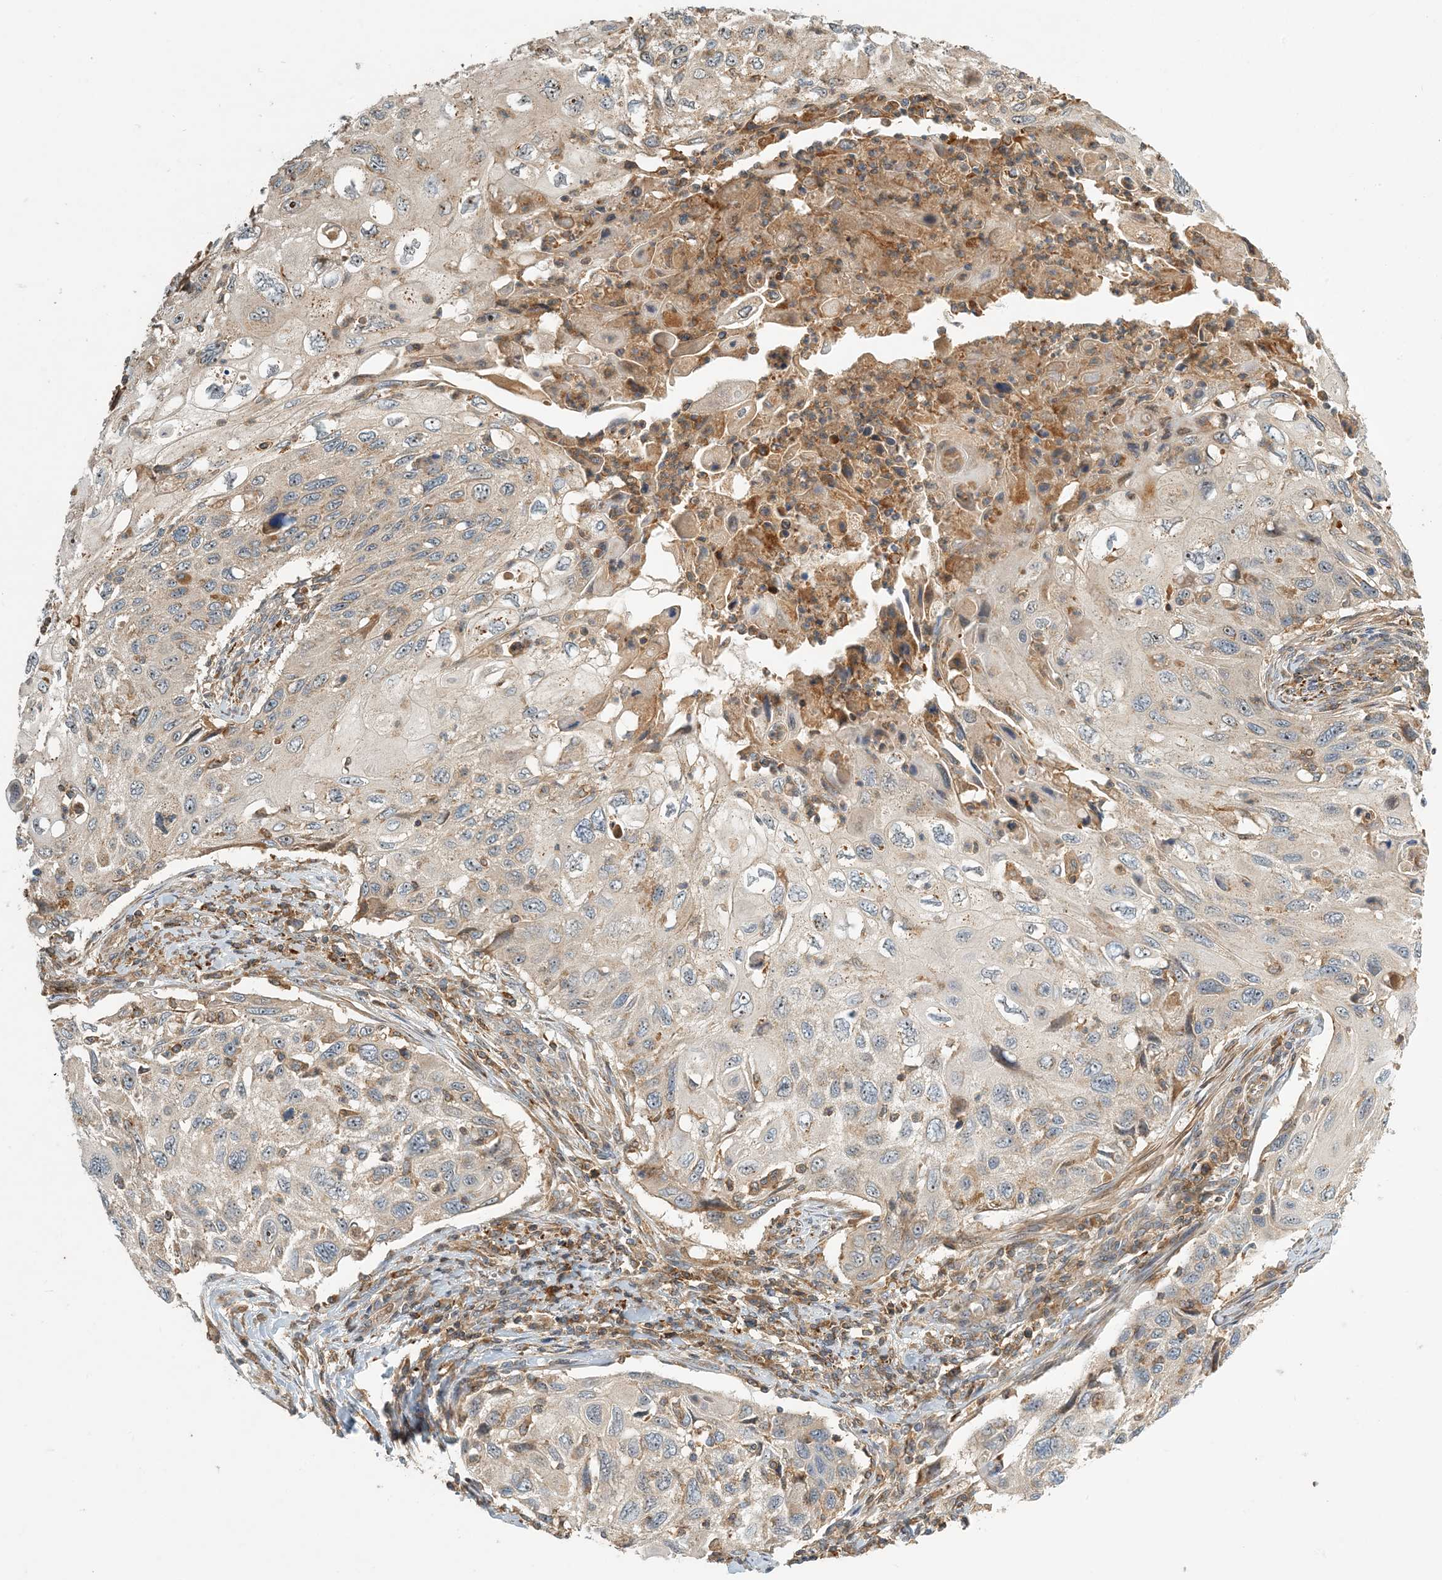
{"staining": {"intensity": "weak", "quantity": "<25%", "location": "cytoplasmic/membranous"}, "tissue": "cervical cancer", "cell_type": "Tumor cells", "image_type": "cancer", "snomed": [{"axis": "morphology", "description": "Squamous cell carcinoma, NOS"}, {"axis": "topography", "description": "Cervix"}], "caption": "This is a histopathology image of immunohistochemistry staining of squamous cell carcinoma (cervical), which shows no expression in tumor cells. Brightfield microscopy of immunohistochemistry (IHC) stained with DAB (brown) and hematoxylin (blue), captured at high magnification.", "gene": "COLEC11", "patient": {"sex": "female", "age": 70}}